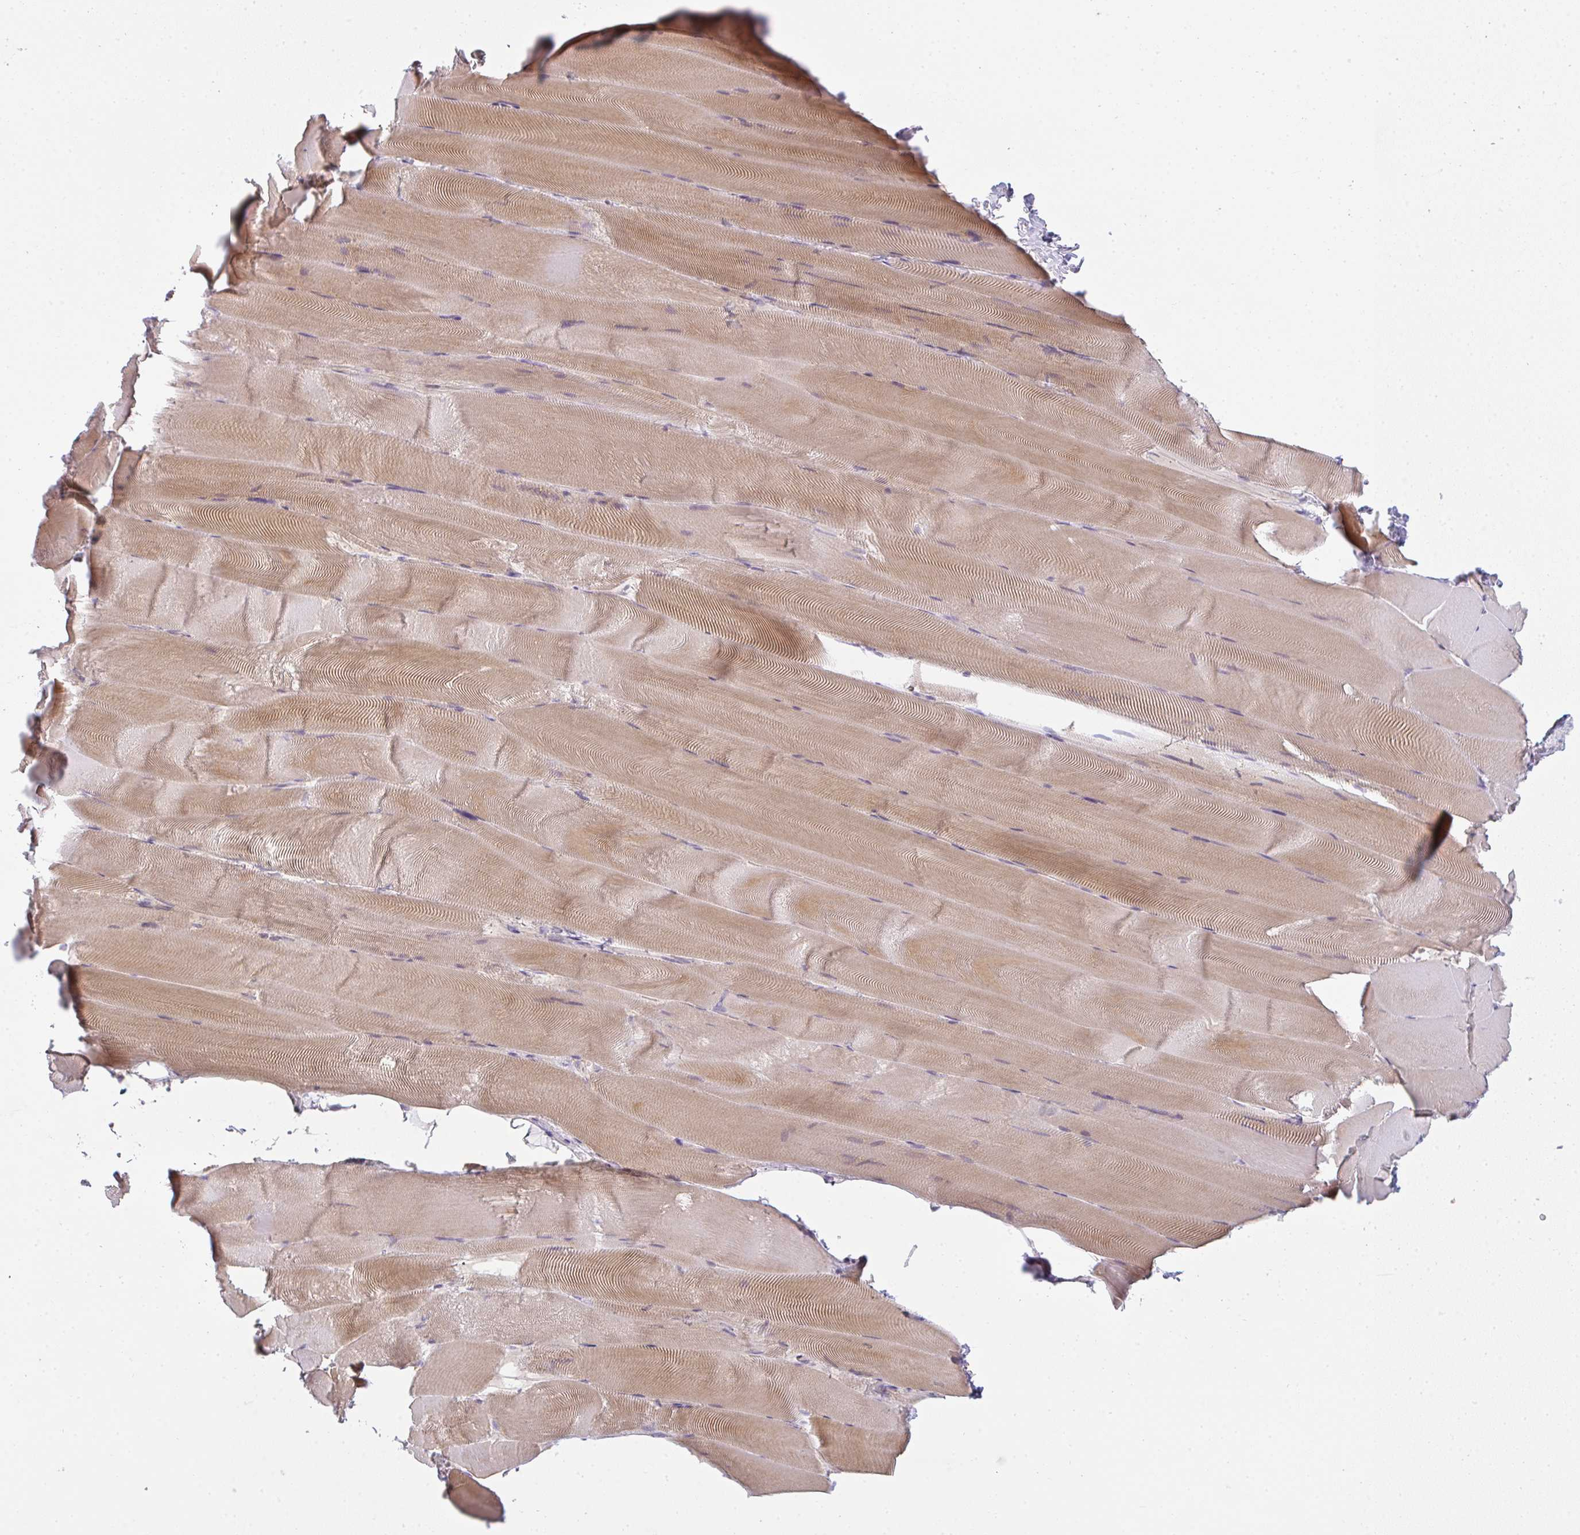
{"staining": {"intensity": "moderate", "quantity": ">75%", "location": "cytoplasmic/membranous"}, "tissue": "skeletal muscle", "cell_type": "Myocytes", "image_type": "normal", "snomed": [{"axis": "morphology", "description": "Normal tissue, NOS"}, {"axis": "topography", "description": "Skeletal muscle"}], "caption": "Brown immunohistochemical staining in benign skeletal muscle demonstrates moderate cytoplasmic/membranous expression in about >75% of myocytes. The staining was performed using DAB, with brown indicating positive protein expression. Nuclei are stained blue with hematoxylin.", "gene": "CSE1L", "patient": {"sex": "female", "age": 64}}